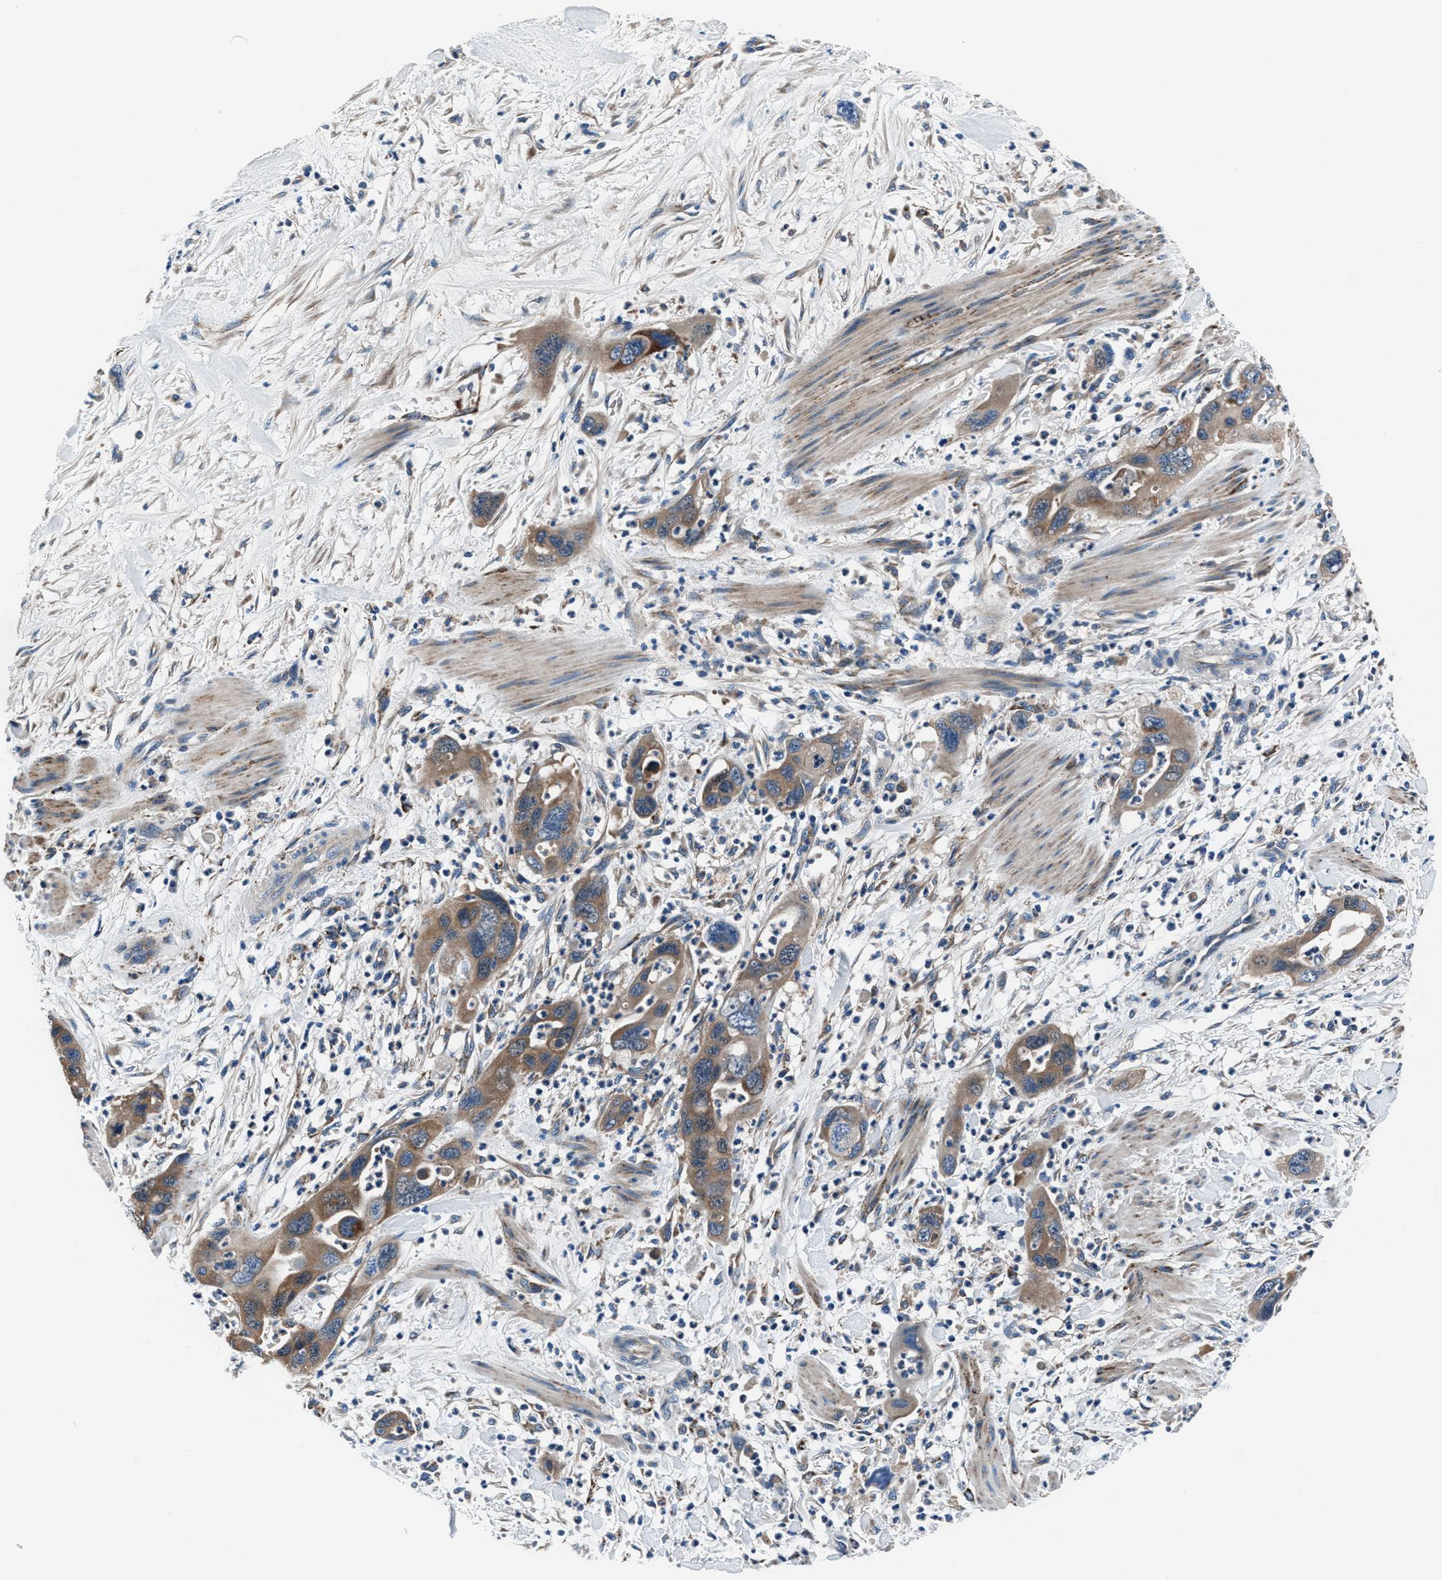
{"staining": {"intensity": "moderate", "quantity": ">75%", "location": "cytoplasmic/membranous"}, "tissue": "pancreatic cancer", "cell_type": "Tumor cells", "image_type": "cancer", "snomed": [{"axis": "morphology", "description": "Adenocarcinoma, NOS"}, {"axis": "topography", "description": "Pancreas"}], "caption": "This image reveals IHC staining of pancreatic cancer, with medium moderate cytoplasmic/membranous positivity in approximately >75% of tumor cells.", "gene": "PRTFDC1", "patient": {"sex": "female", "age": 71}}